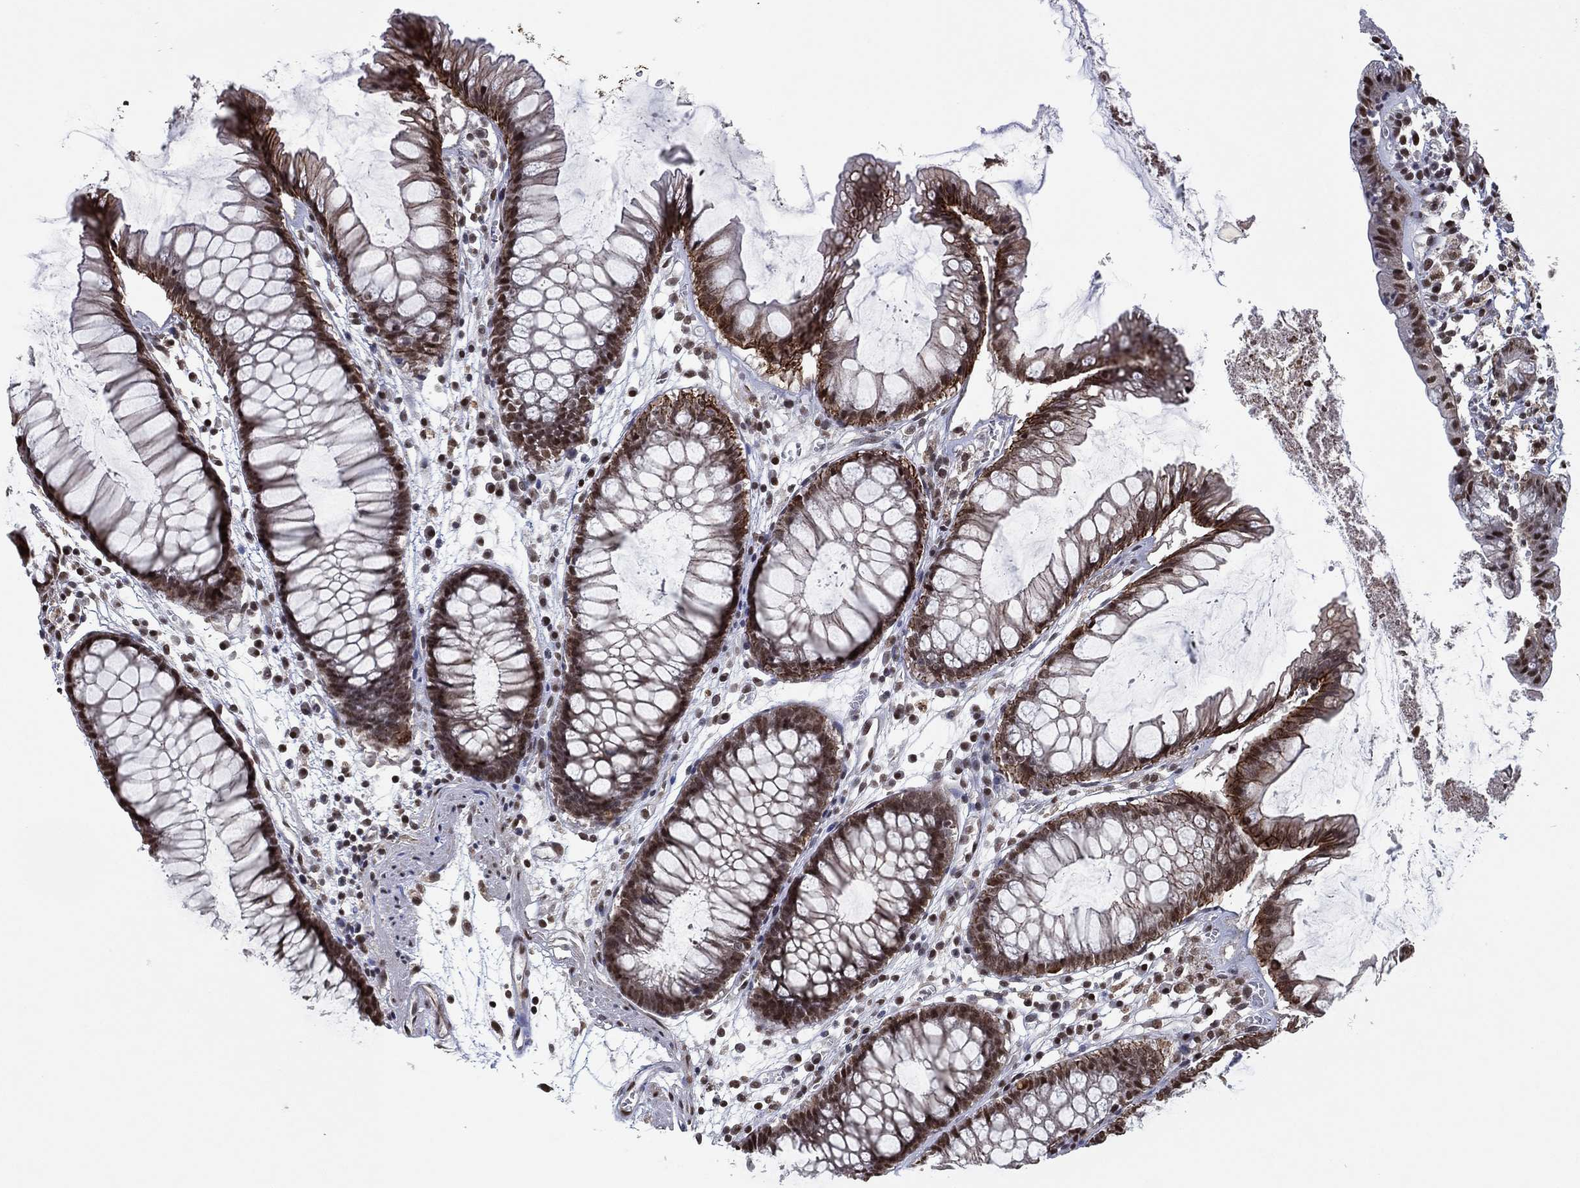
{"staining": {"intensity": "strong", "quantity": "25%-75%", "location": "cytoplasmic/membranous,nuclear"}, "tissue": "colon", "cell_type": "Glandular cells", "image_type": "normal", "snomed": [{"axis": "morphology", "description": "Normal tissue, NOS"}, {"axis": "morphology", "description": "Adenocarcinoma, NOS"}, {"axis": "topography", "description": "Colon"}], "caption": "Protein staining displays strong cytoplasmic/membranous,nuclear staining in about 25%-75% of glandular cells in benign colon. The staining was performed using DAB (3,3'-diaminobenzidine), with brown indicating positive protein expression. Nuclei are stained blue with hematoxylin.", "gene": "ZBTB42", "patient": {"sex": "male", "age": 65}}